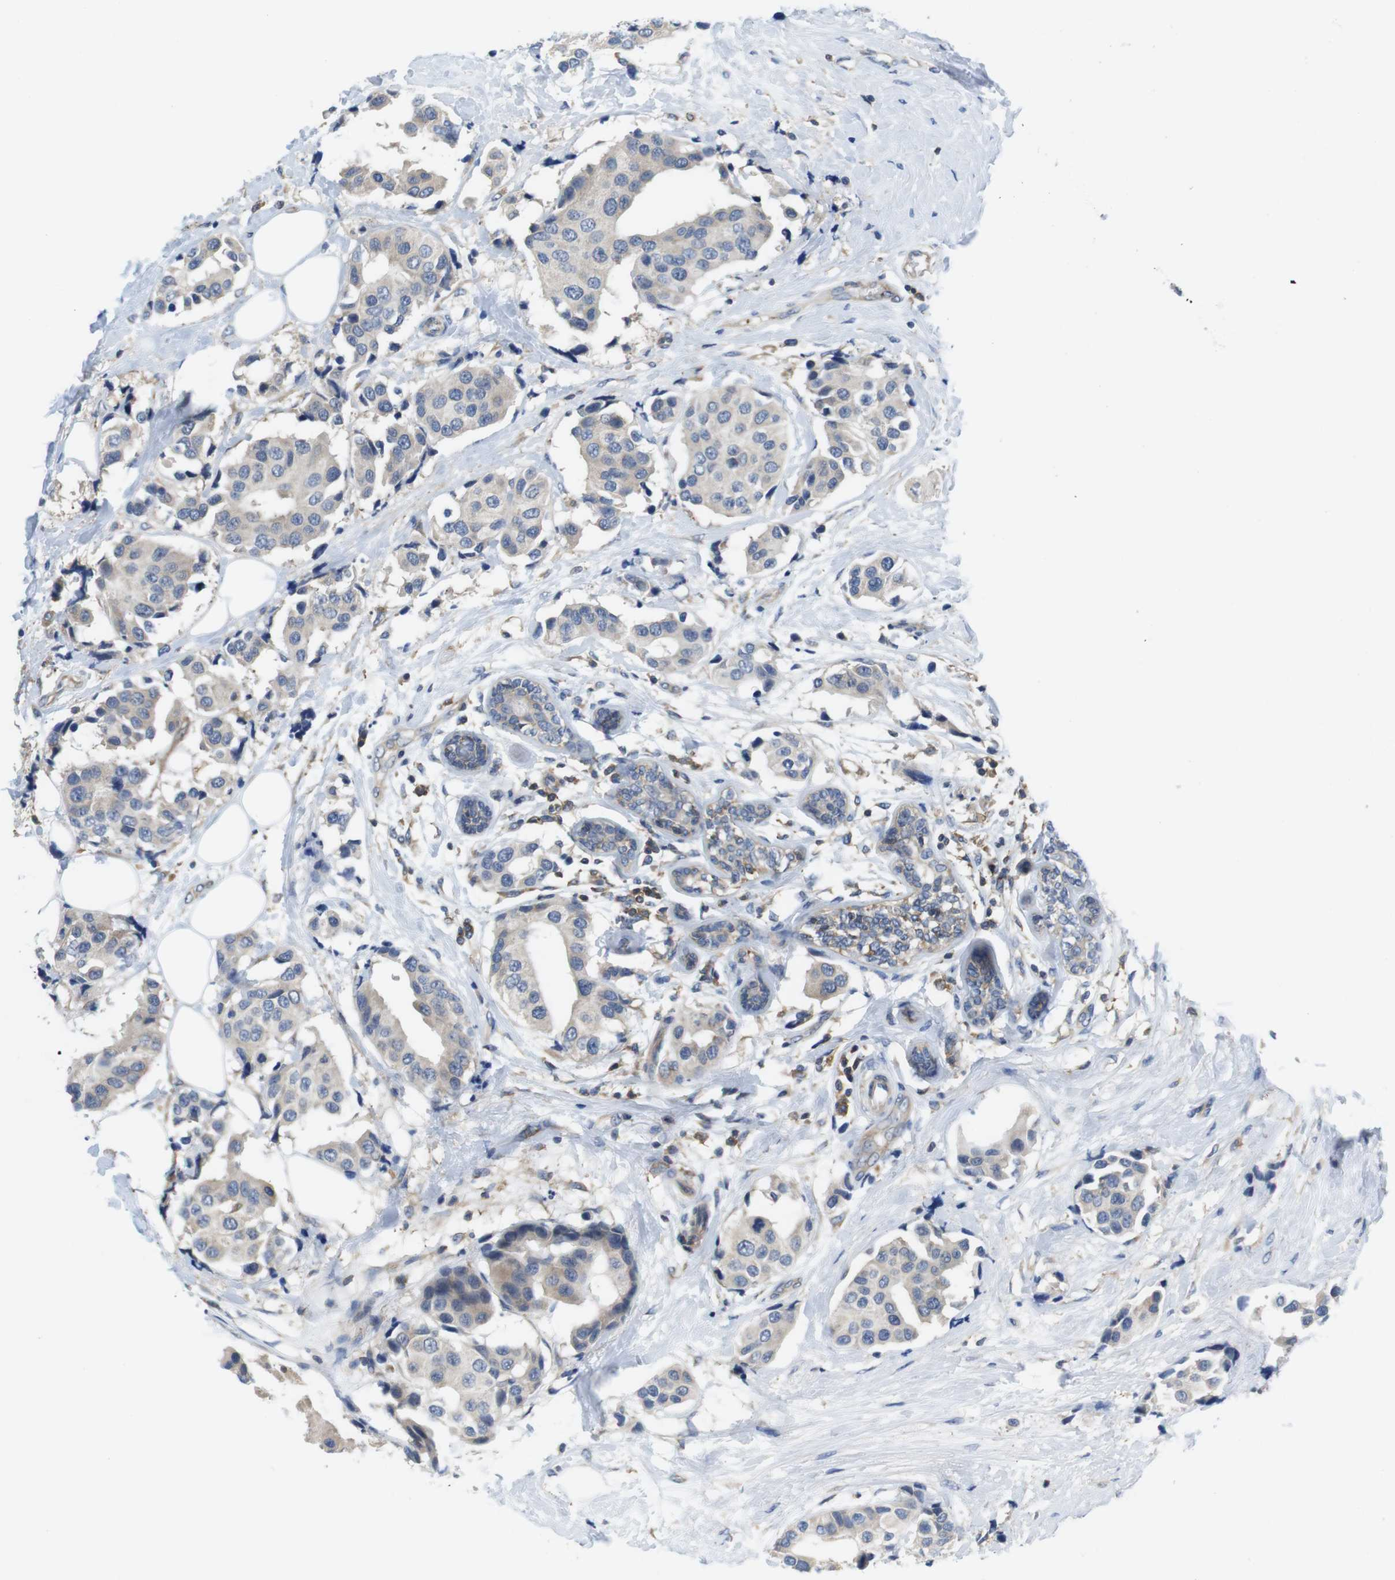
{"staining": {"intensity": "weak", "quantity": "25%-75%", "location": "cytoplasmic/membranous"}, "tissue": "breast cancer", "cell_type": "Tumor cells", "image_type": "cancer", "snomed": [{"axis": "morphology", "description": "Normal tissue, NOS"}, {"axis": "morphology", "description": "Duct carcinoma"}, {"axis": "topography", "description": "Breast"}], "caption": "A high-resolution histopathology image shows immunohistochemistry (IHC) staining of breast cancer (infiltrating ductal carcinoma), which reveals weak cytoplasmic/membranous positivity in about 25%-75% of tumor cells.", "gene": "HERPUD2", "patient": {"sex": "female", "age": 39}}